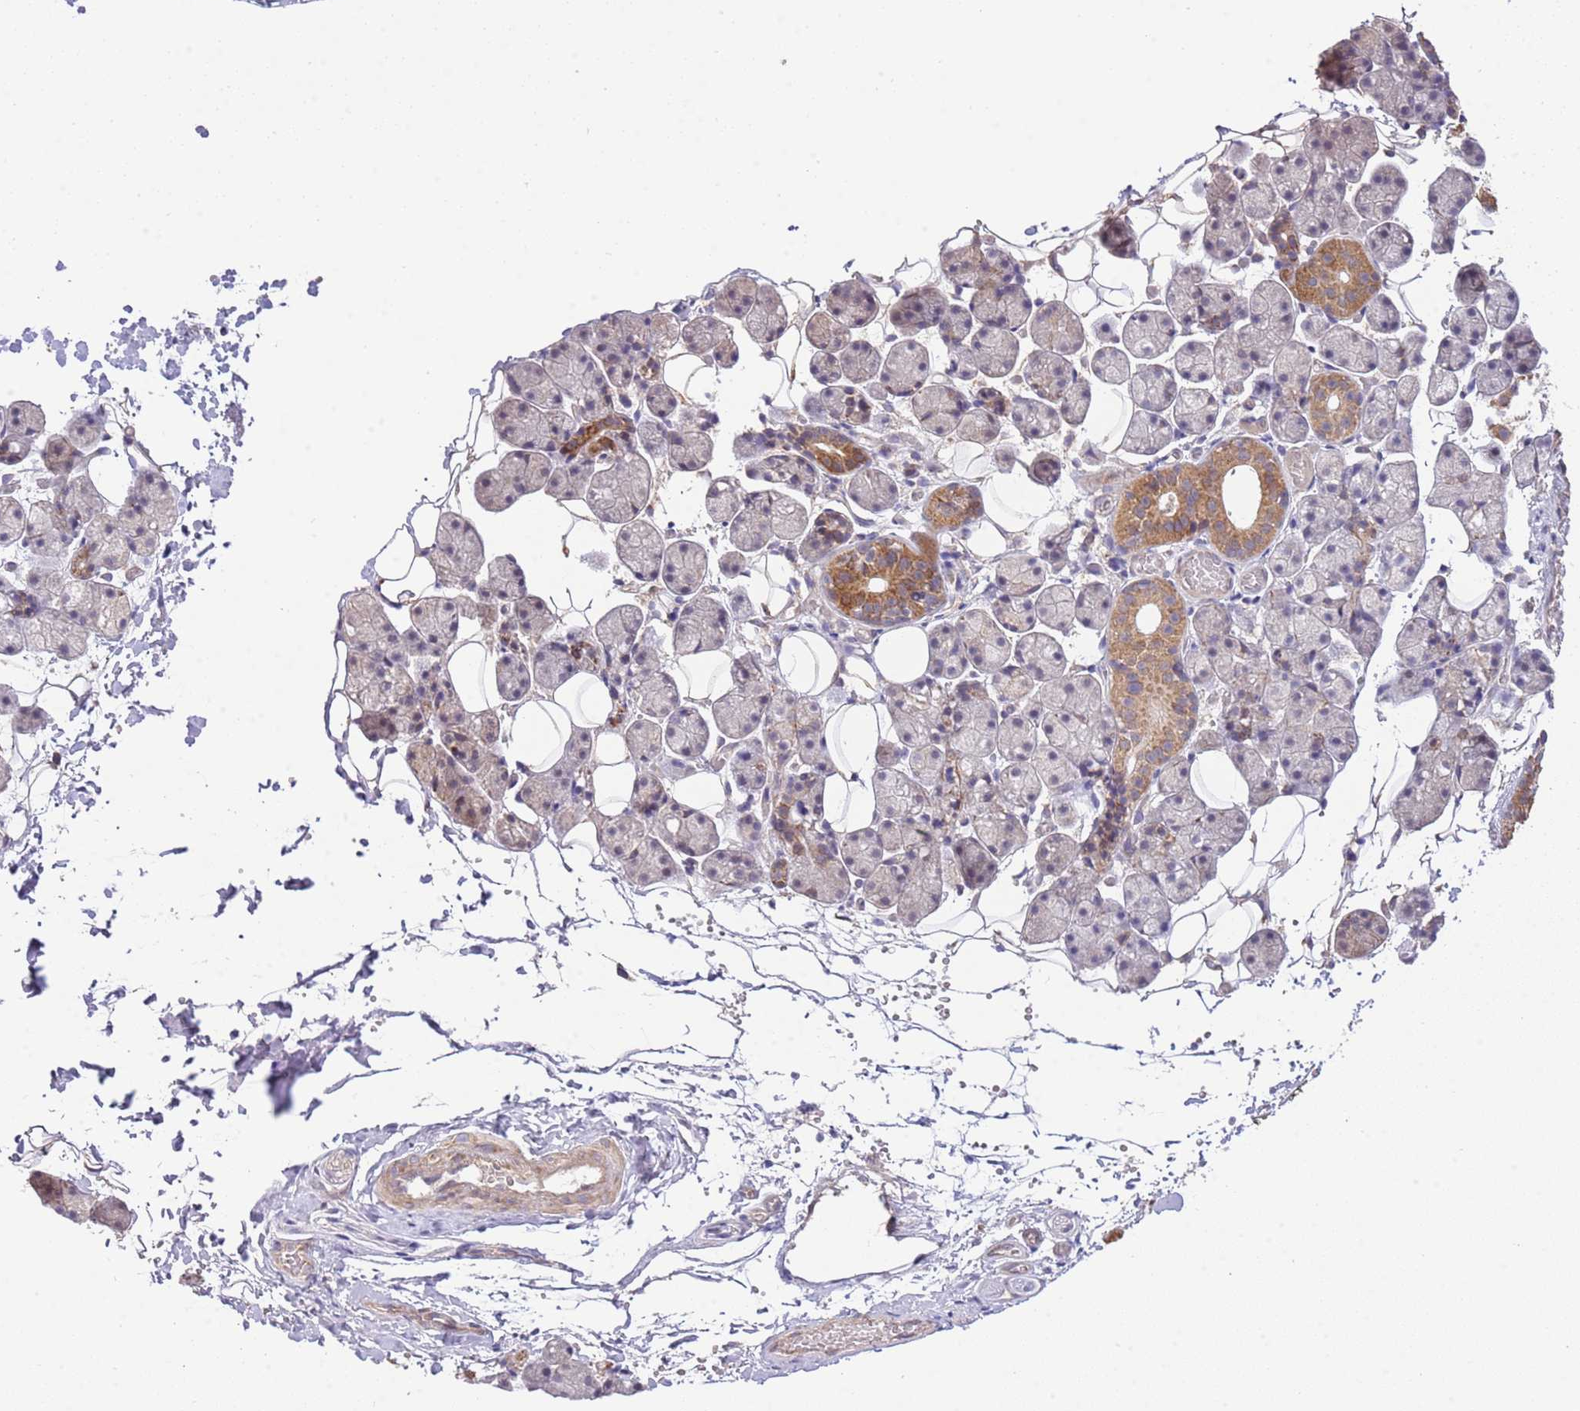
{"staining": {"intensity": "moderate", "quantity": "<25%", "location": "cytoplasmic/membranous"}, "tissue": "salivary gland", "cell_type": "Glandular cells", "image_type": "normal", "snomed": [{"axis": "morphology", "description": "Normal tissue, NOS"}, {"axis": "topography", "description": "Salivary gland"}], "caption": "Immunohistochemical staining of unremarkable salivary gland demonstrates low levels of moderate cytoplasmic/membranous positivity in about <25% of glandular cells.", "gene": "IVD", "patient": {"sex": "female", "age": 33}}